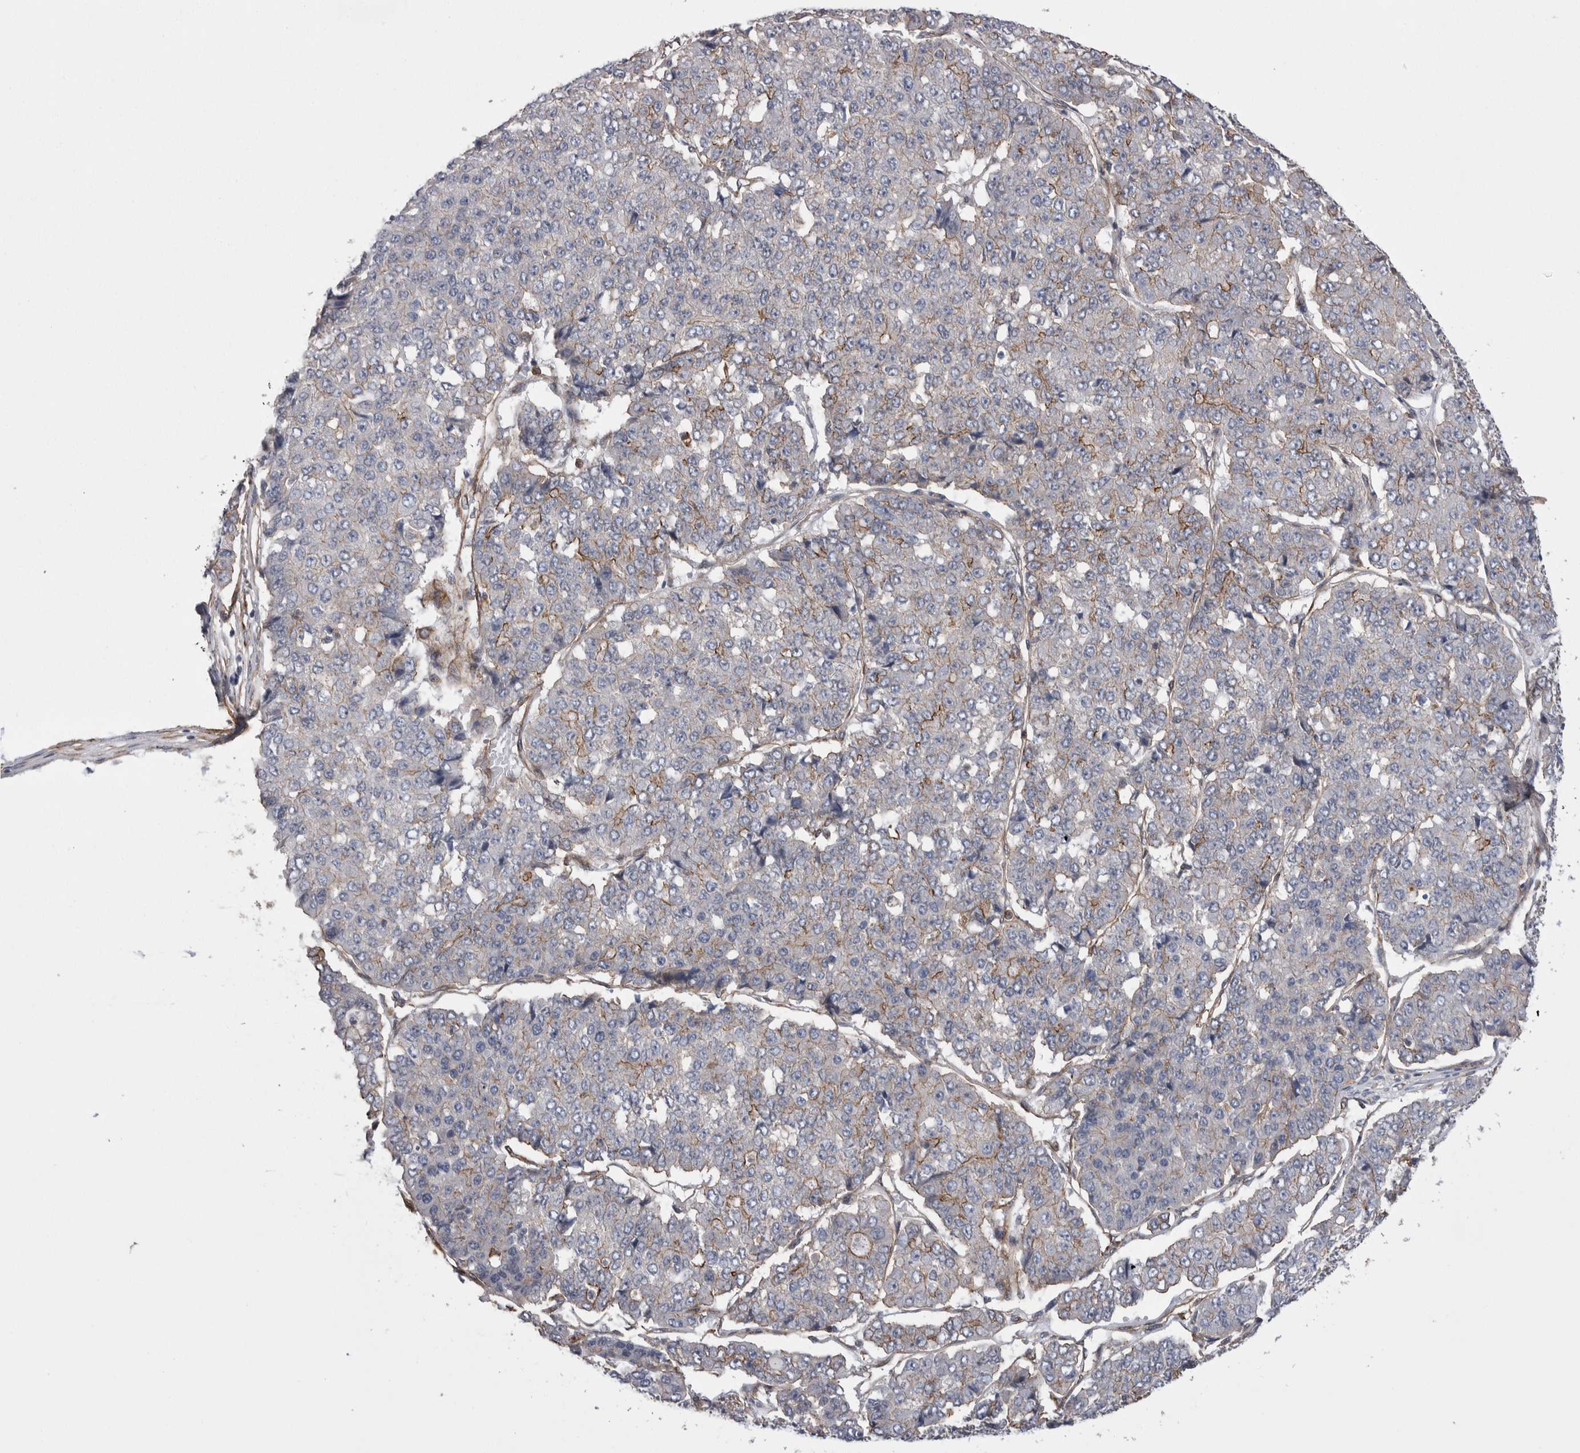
{"staining": {"intensity": "negative", "quantity": "none", "location": "none"}, "tissue": "pancreatic cancer", "cell_type": "Tumor cells", "image_type": "cancer", "snomed": [{"axis": "morphology", "description": "Adenocarcinoma, NOS"}, {"axis": "topography", "description": "Pancreas"}], "caption": "Protein analysis of adenocarcinoma (pancreatic) displays no significant positivity in tumor cells.", "gene": "KIF12", "patient": {"sex": "male", "age": 50}}